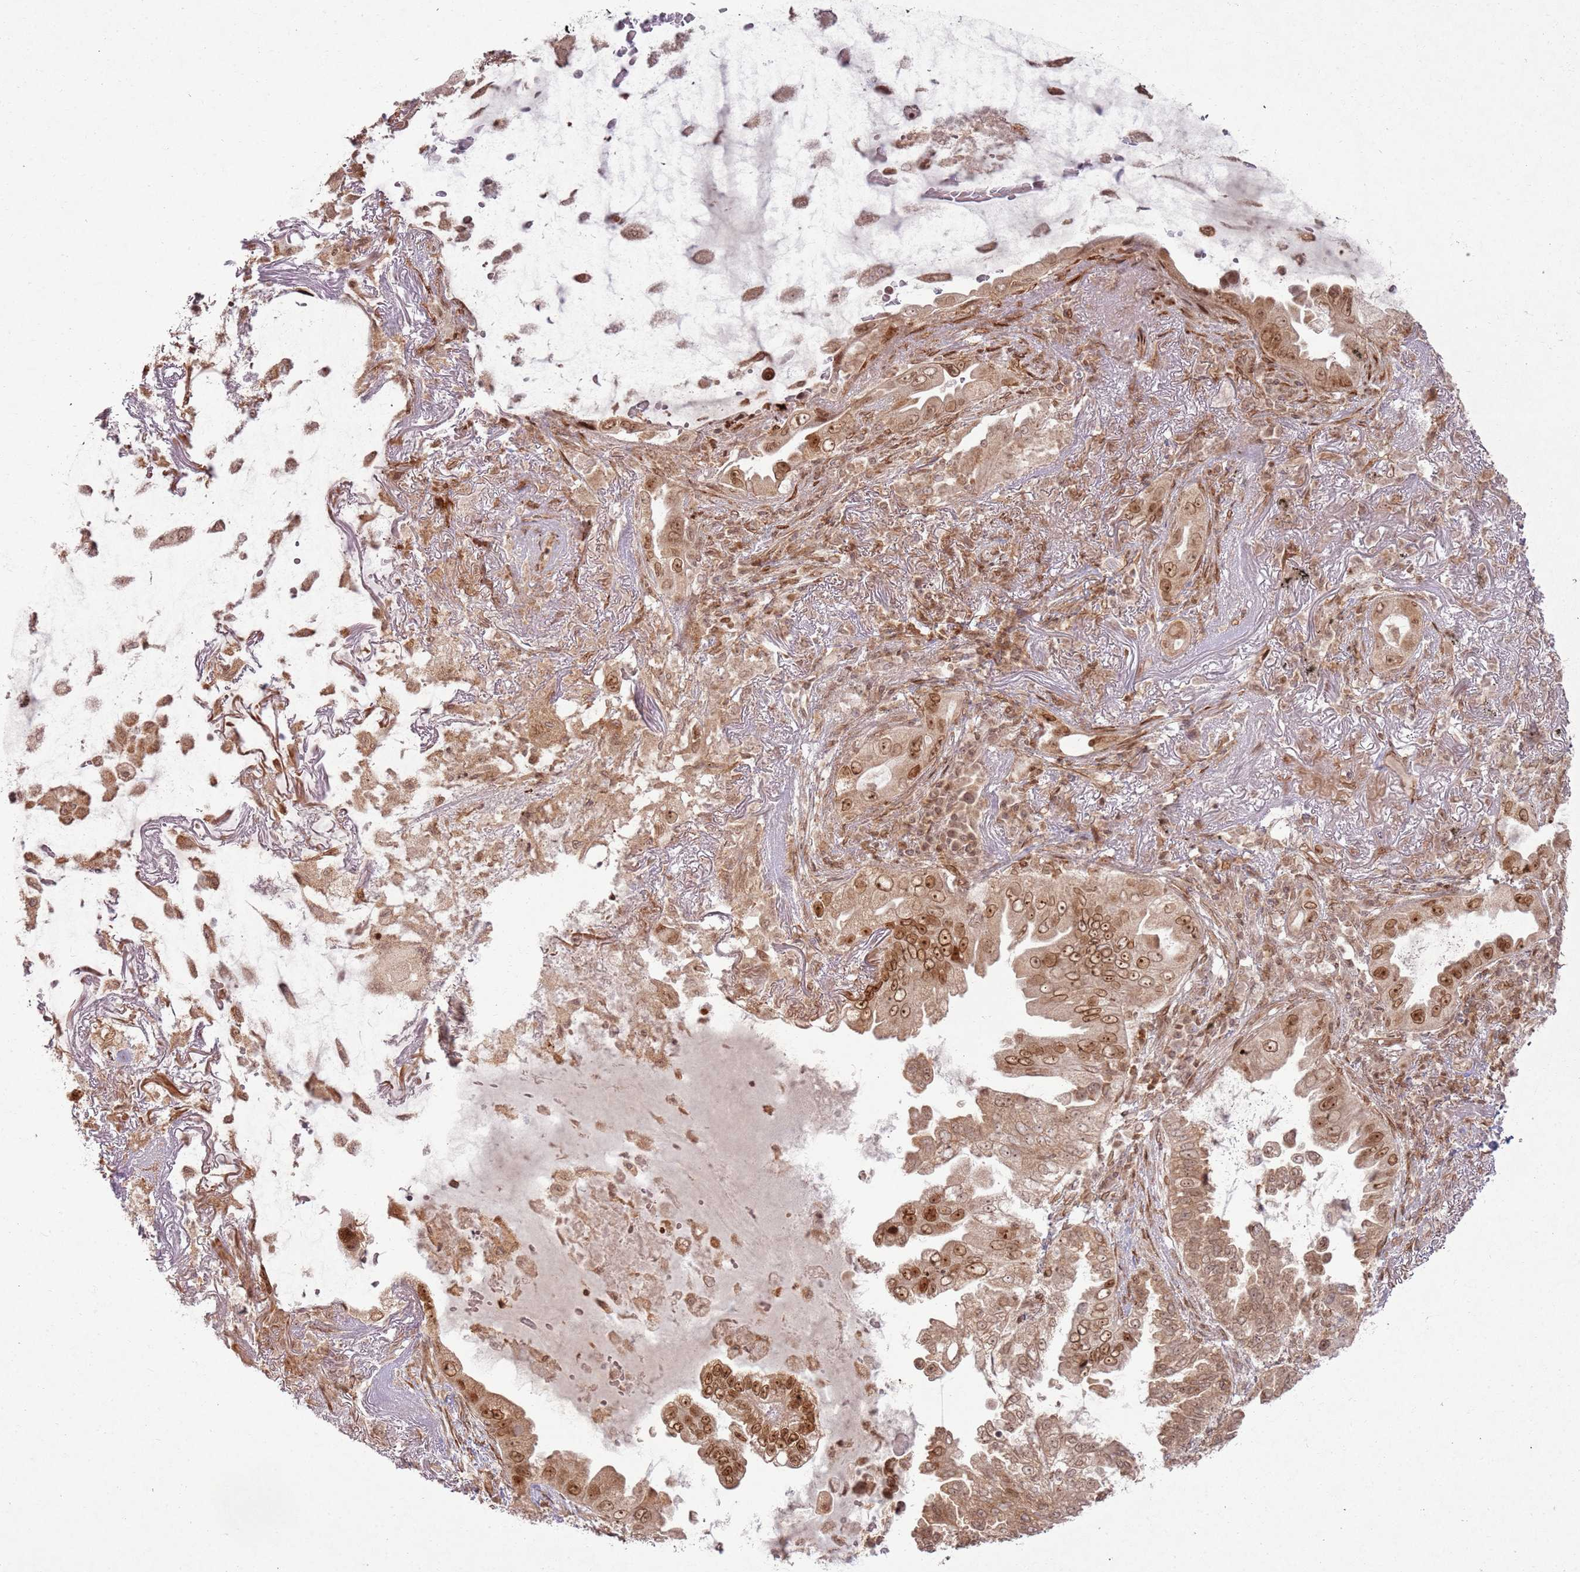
{"staining": {"intensity": "moderate", "quantity": ">75%", "location": "cytoplasmic/membranous,nuclear"}, "tissue": "lung cancer", "cell_type": "Tumor cells", "image_type": "cancer", "snomed": [{"axis": "morphology", "description": "Adenocarcinoma, NOS"}, {"axis": "topography", "description": "Lung"}], "caption": "Lung adenocarcinoma stained with a brown dye displays moderate cytoplasmic/membranous and nuclear positive expression in approximately >75% of tumor cells.", "gene": "KLHL36", "patient": {"sex": "female", "age": 69}}